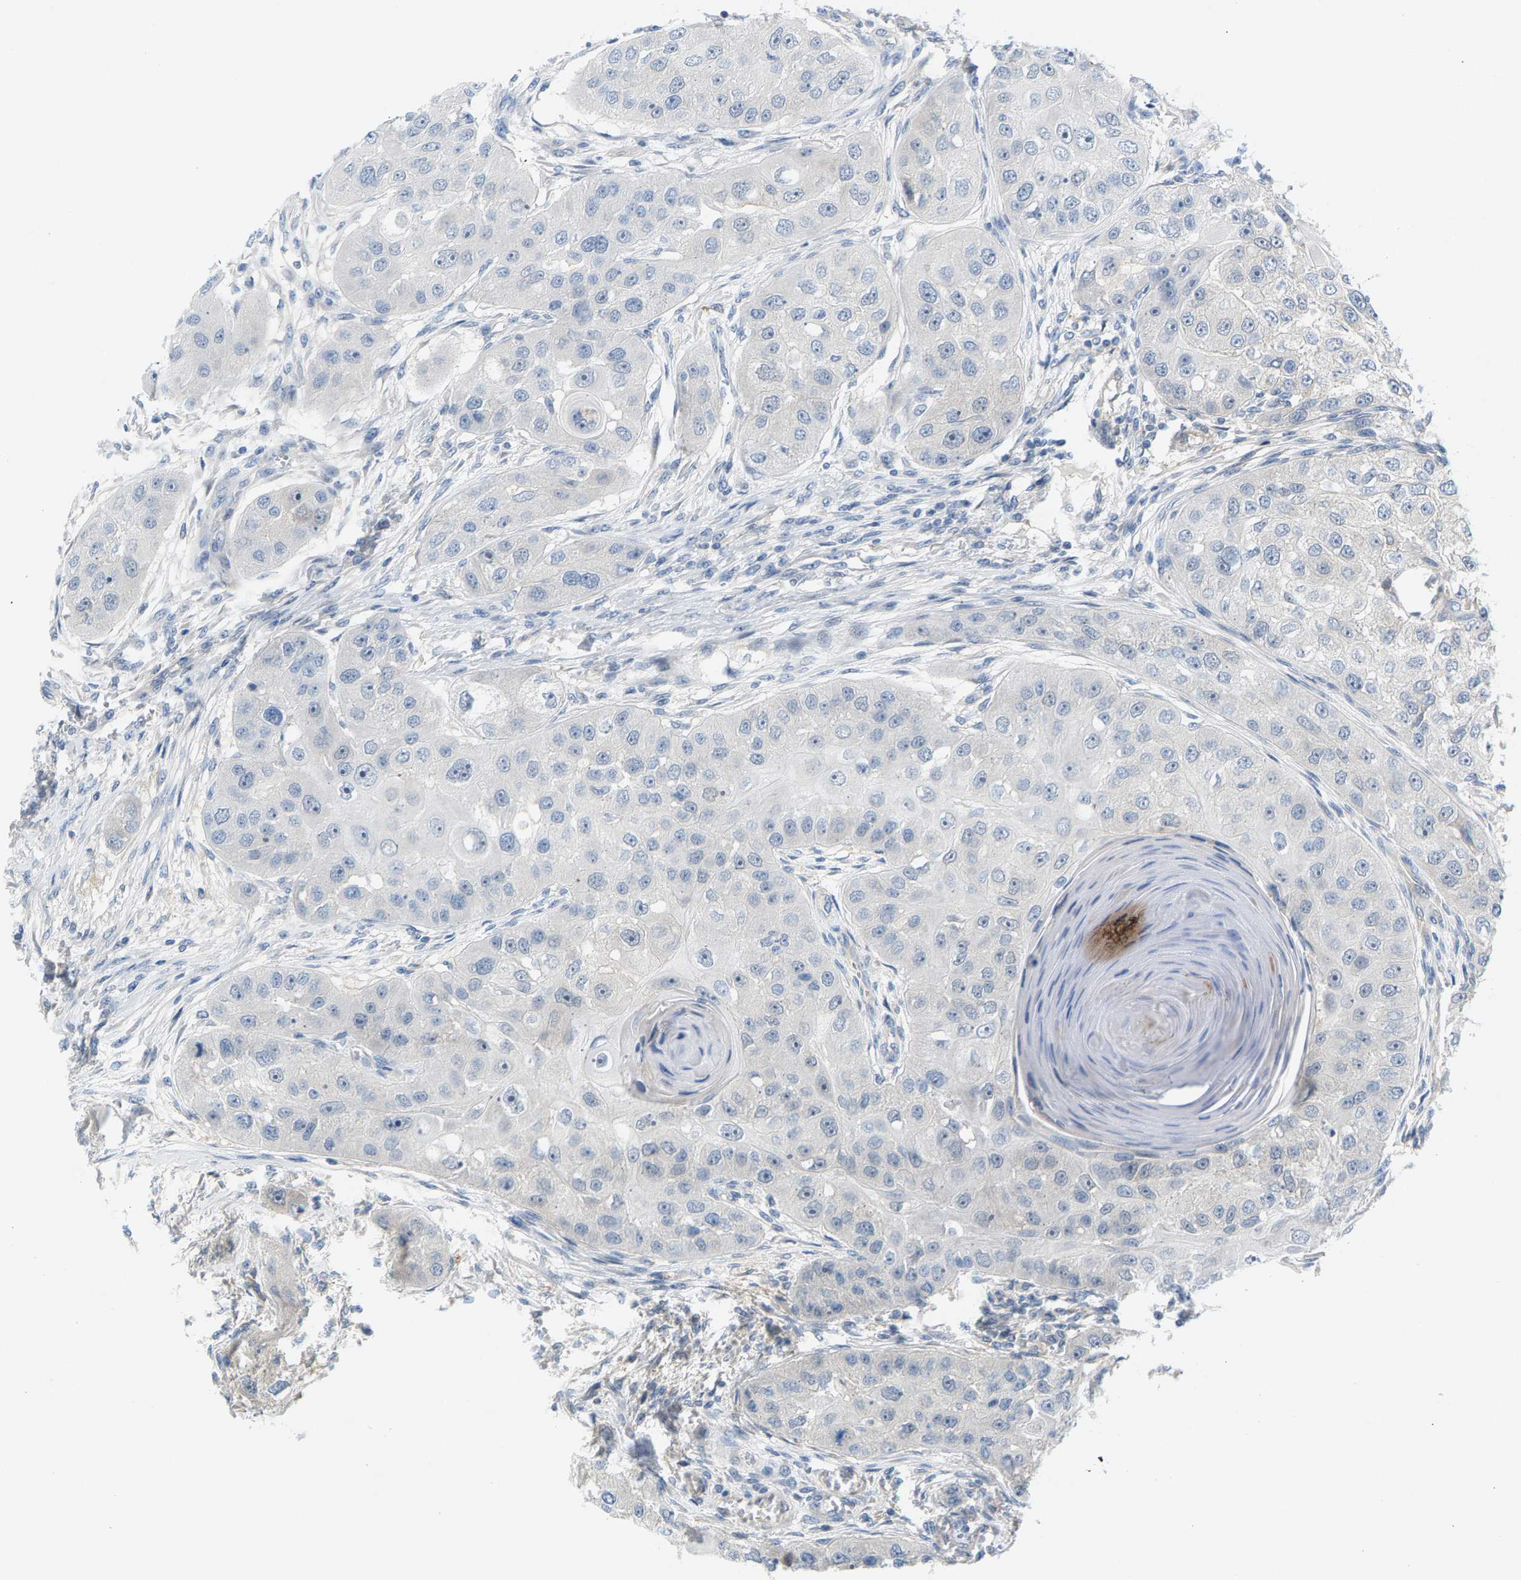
{"staining": {"intensity": "negative", "quantity": "none", "location": "none"}, "tissue": "head and neck cancer", "cell_type": "Tumor cells", "image_type": "cancer", "snomed": [{"axis": "morphology", "description": "Normal tissue, NOS"}, {"axis": "morphology", "description": "Squamous cell carcinoma, NOS"}, {"axis": "topography", "description": "Skeletal muscle"}, {"axis": "topography", "description": "Head-Neck"}], "caption": "A high-resolution histopathology image shows IHC staining of head and neck squamous cell carcinoma, which exhibits no significant staining in tumor cells.", "gene": "KRTAP27-1", "patient": {"sex": "male", "age": 51}}